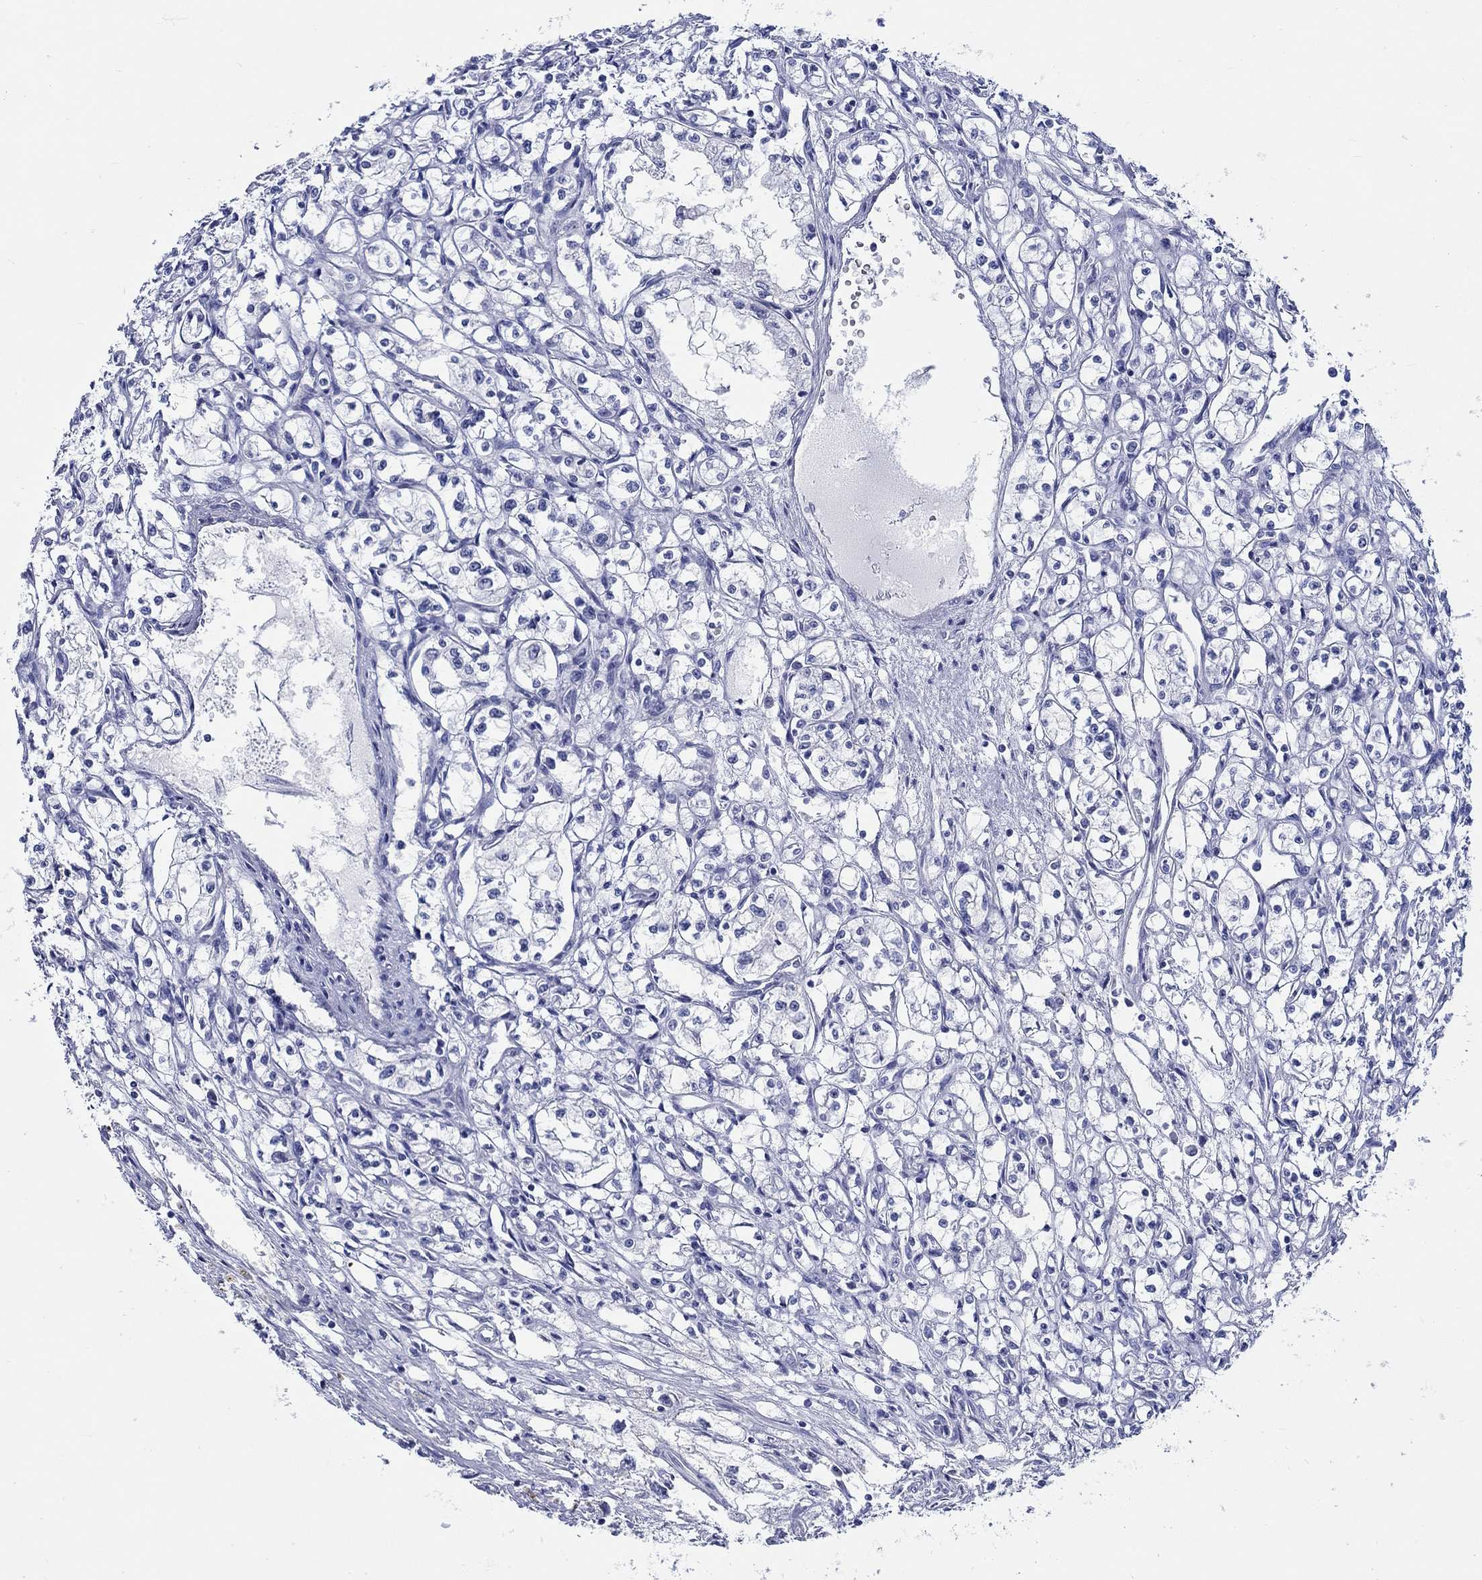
{"staining": {"intensity": "negative", "quantity": "none", "location": "none"}, "tissue": "renal cancer", "cell_type": "Tumor cells", "image_type": "cancer", "snomed": [{"axis": "morphology", "description": "Adenocarcinoma, NOS"}, {"axis": "topography", "description": "Kidney"}], "caption": "Renal cancer was stained to show a protein in brown. There is no significant staining in tumor cells. (Immunohistochemistry, brightfield microscopy, high magnification).", "gene": "RD3L", "patient": {"sex": "male", "age": 56}}